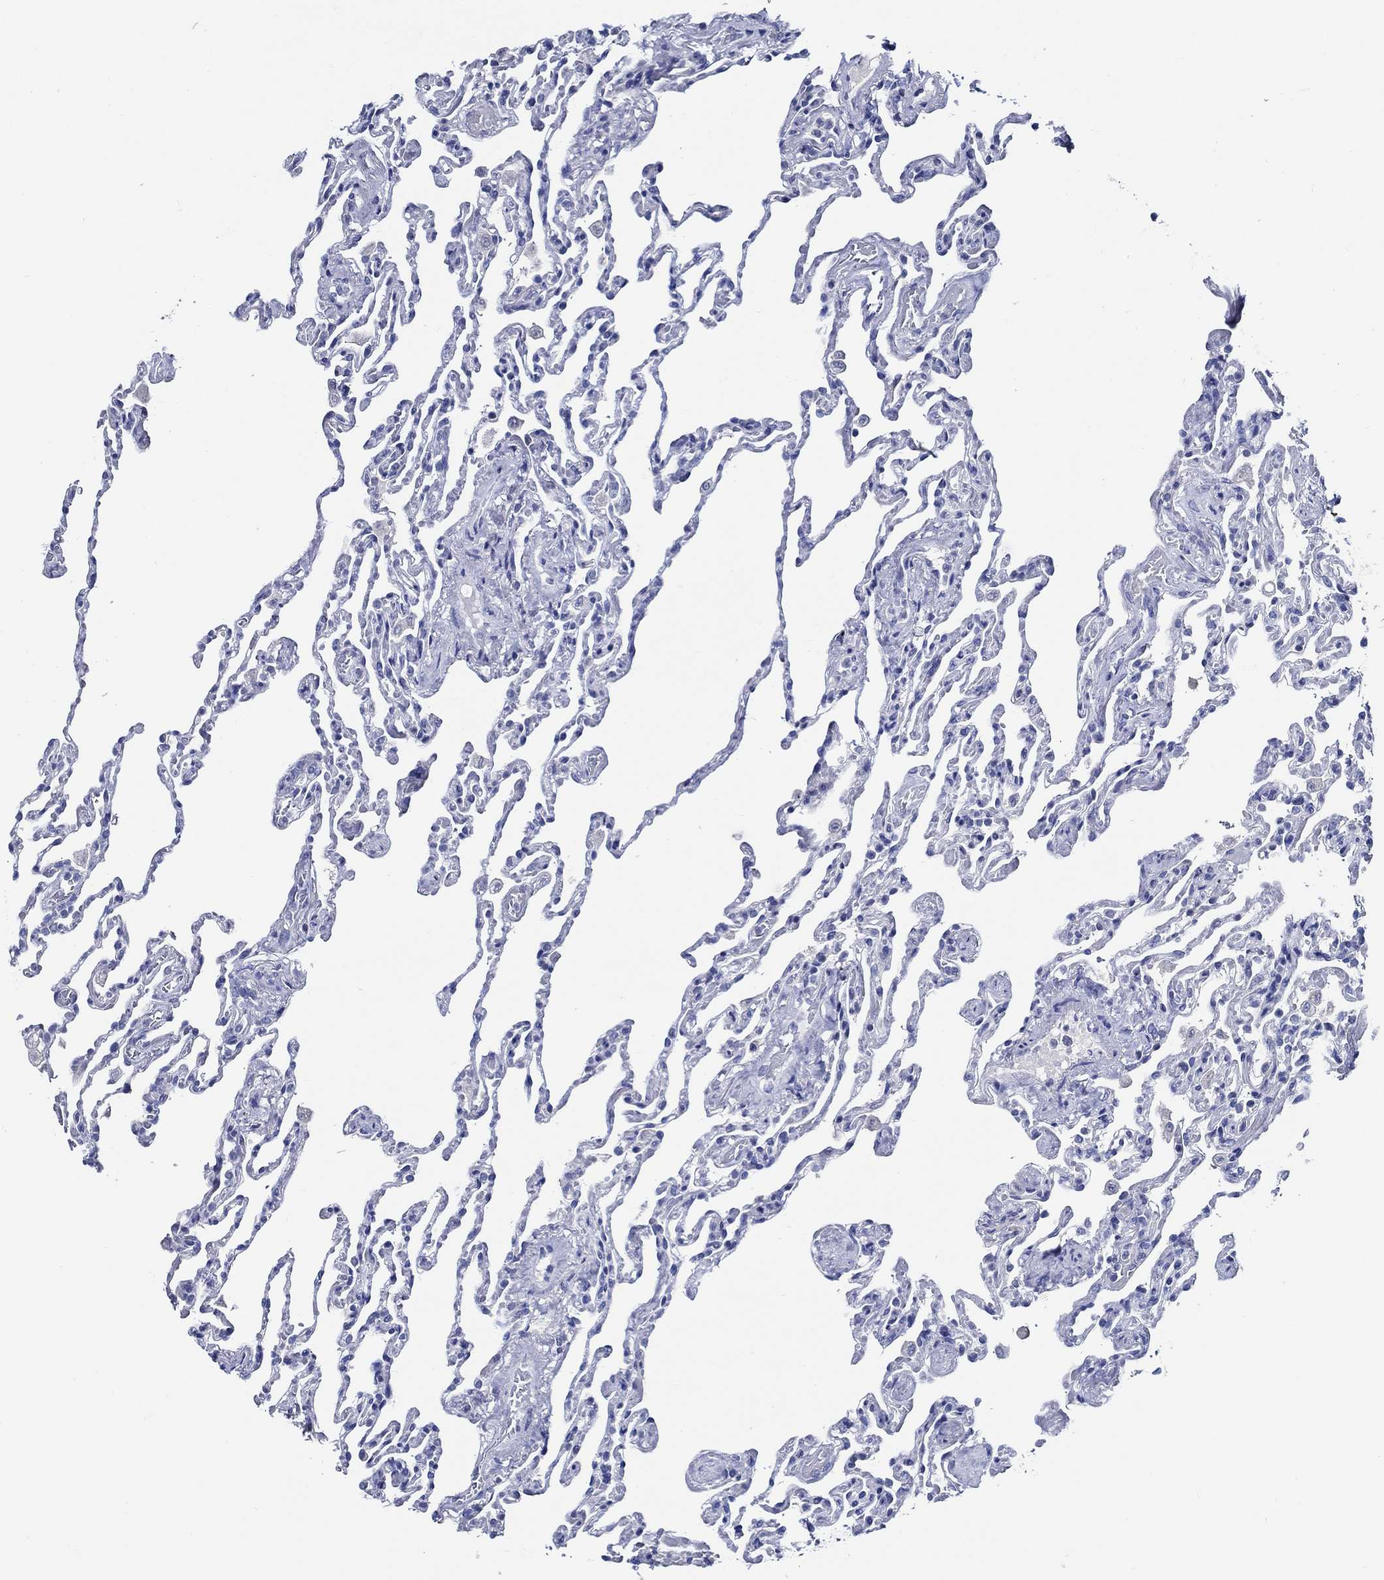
{"staining": {"intensity": "negative", "quantity": "none", "location": "none"}, "tissue": "lung", "cell_type": "Alveolar cells", "image_type": "normal", "snomed": [{"axis": "morphology", "description": "Normal tissue, NOS"}, {"axis": "topography", "description": "Lung"}], "caption": "Immunohistochemical staining of benign lung demonstrates no significant expression in alveolar cells.", "gene": "SKOR1", "patient": {"sex": "female", "age": 43}}